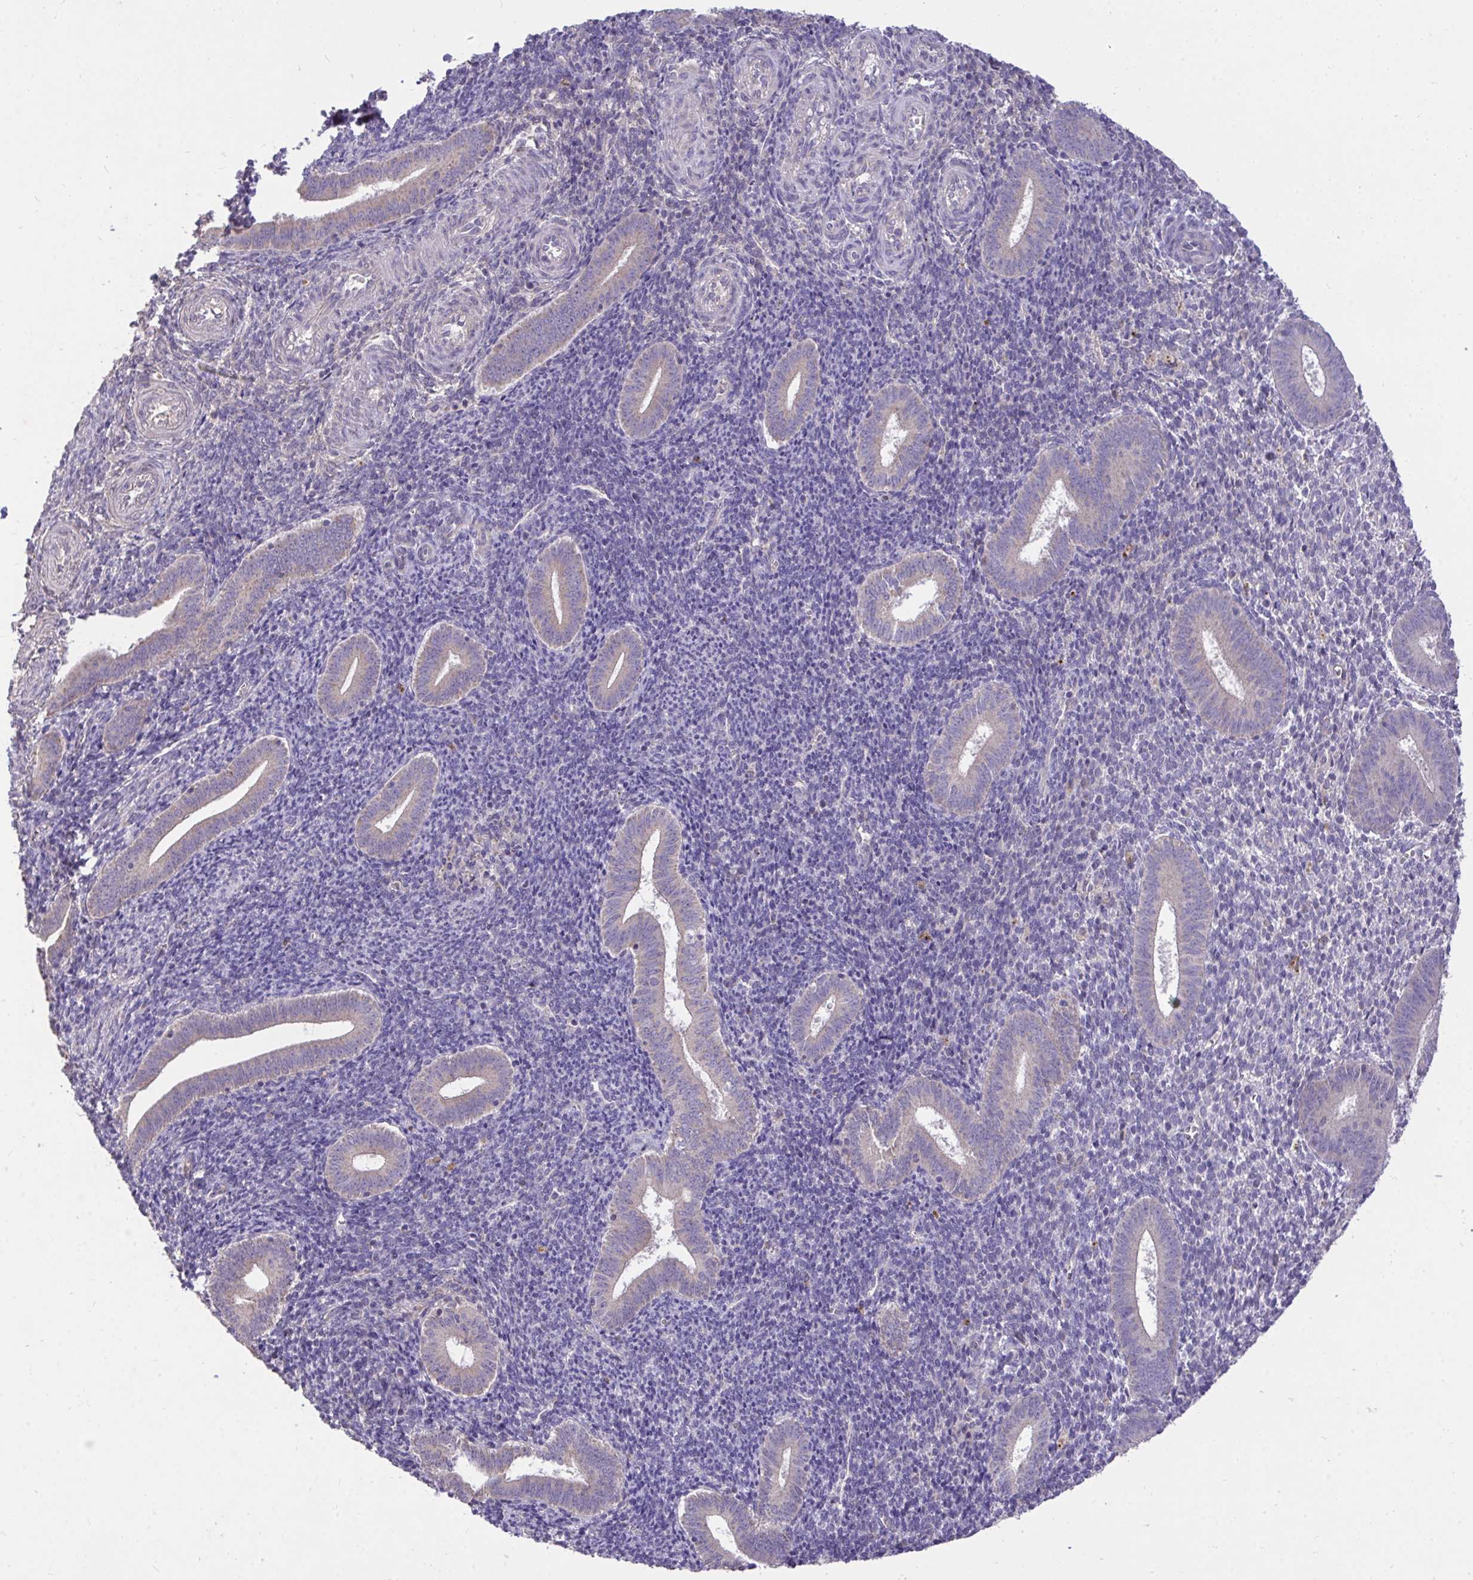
{"staining": {"intensity": "negative", "quantity": "none", "location": "none"}, "tissue": "endometrium", "cell_type": "Cells in endometrial stroma", "image_type": "normal", "snomed": [{"axis": "morphology", "description": "Normal tissue, NOS"}, {"axis": "topography", "description": "Endometrium"}], "caption": "Image shows no significant protein positivity in cells in endometrial stroma of benign endometrium.", "gene": "MPC2", "patient": {"sex": "female", "age": 25}}